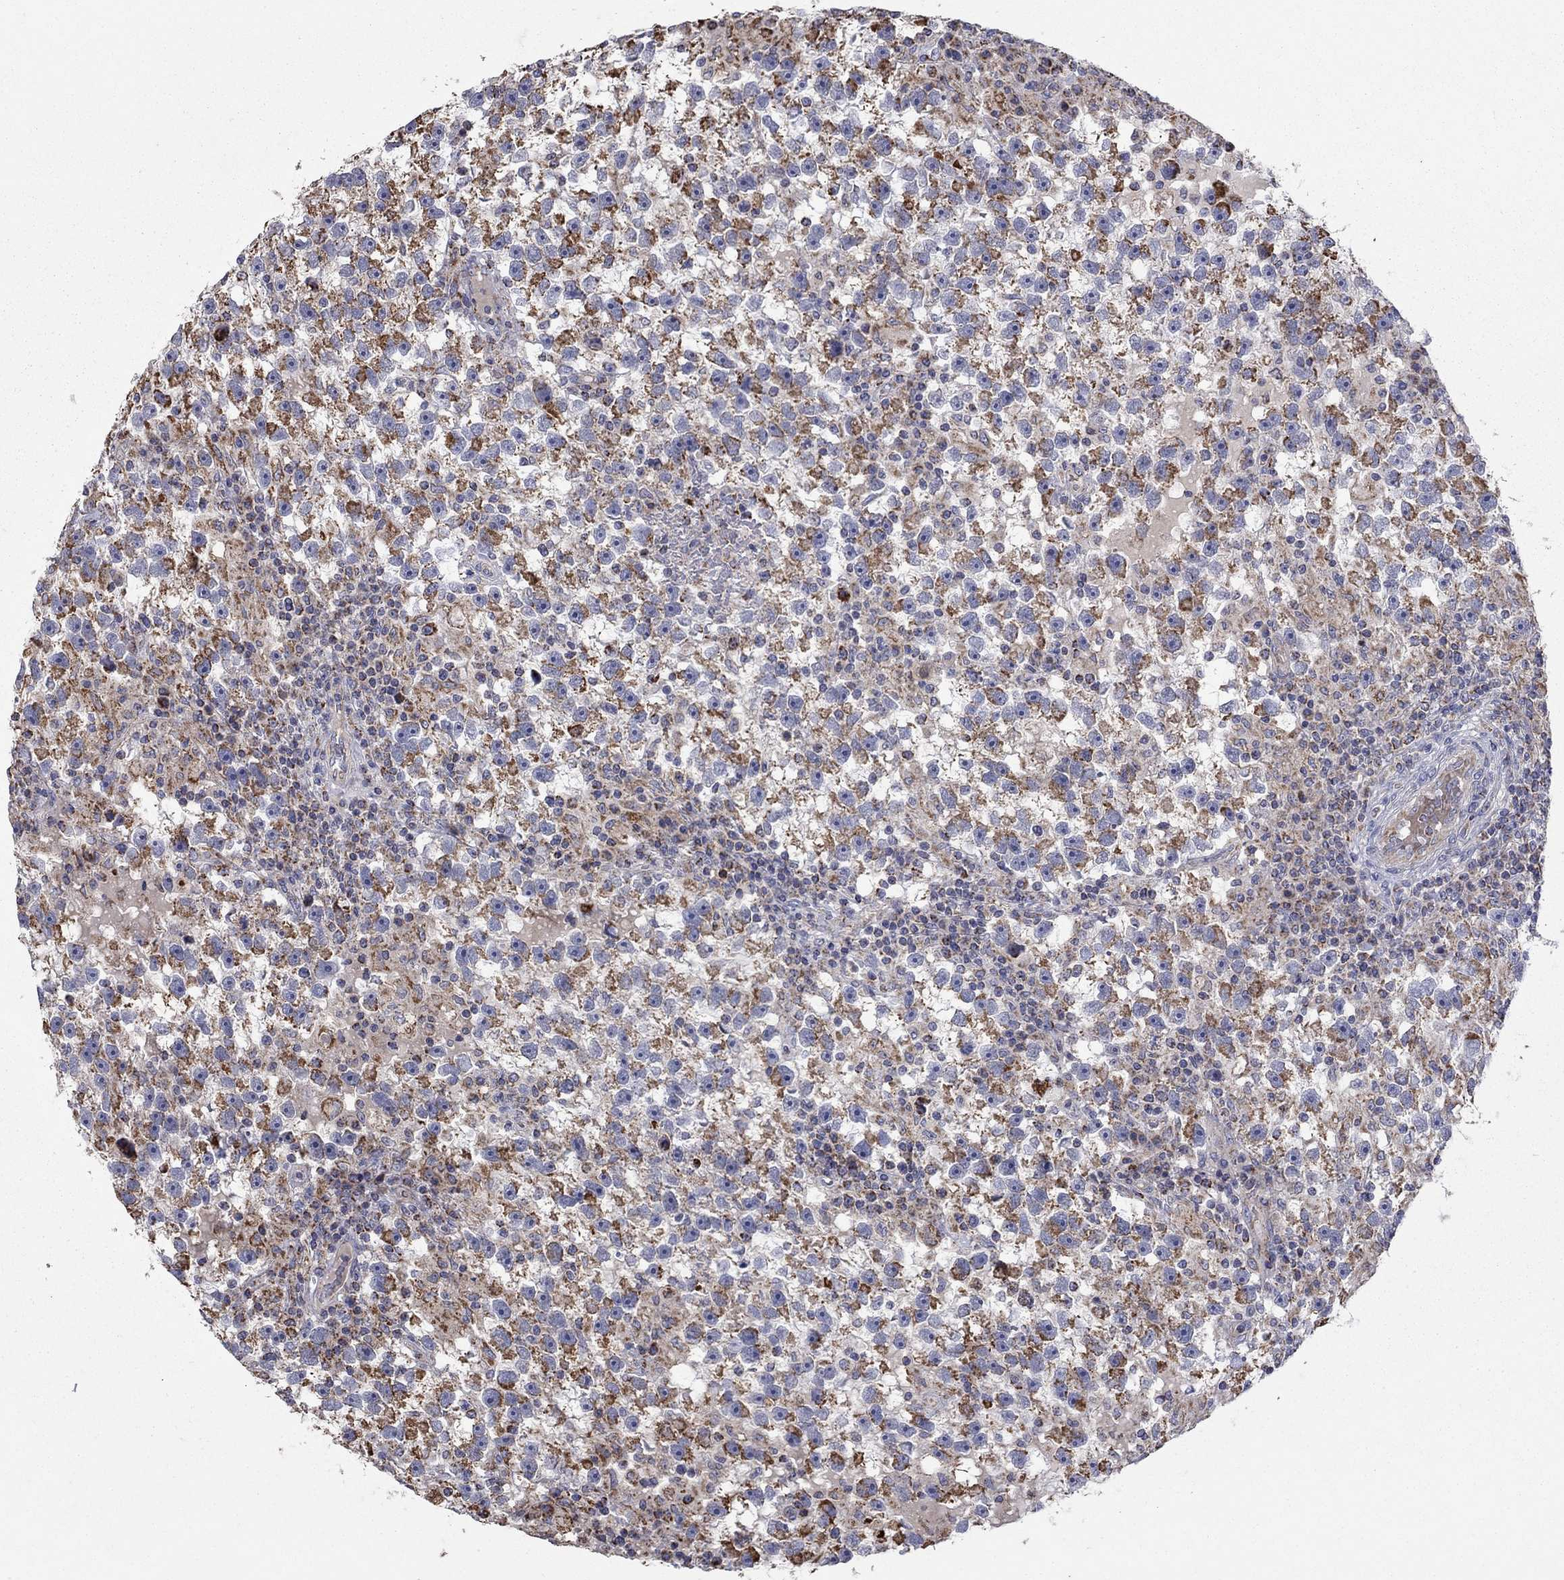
{"staining": {"intensity": "strong", "quantity": "25%-75%", "location": "cytoplasmic/membranous"}, "tissue": "testis cancer", "cell_type": "Tumor cells", "image_type": "cancer", "snomed": [{"axis": "morphology", "description": "Seminoma, NOS"}, {"axis": "topography", "description": "Testis"}], "caption": "Immunohistochemical staining of testis seminoma shows high levels of strong cytoplasmic/membranous positivity in about 25%-75% of tumor cells.", "gene": "HPS5", "patient": {"sex": "male", "age": 47}}